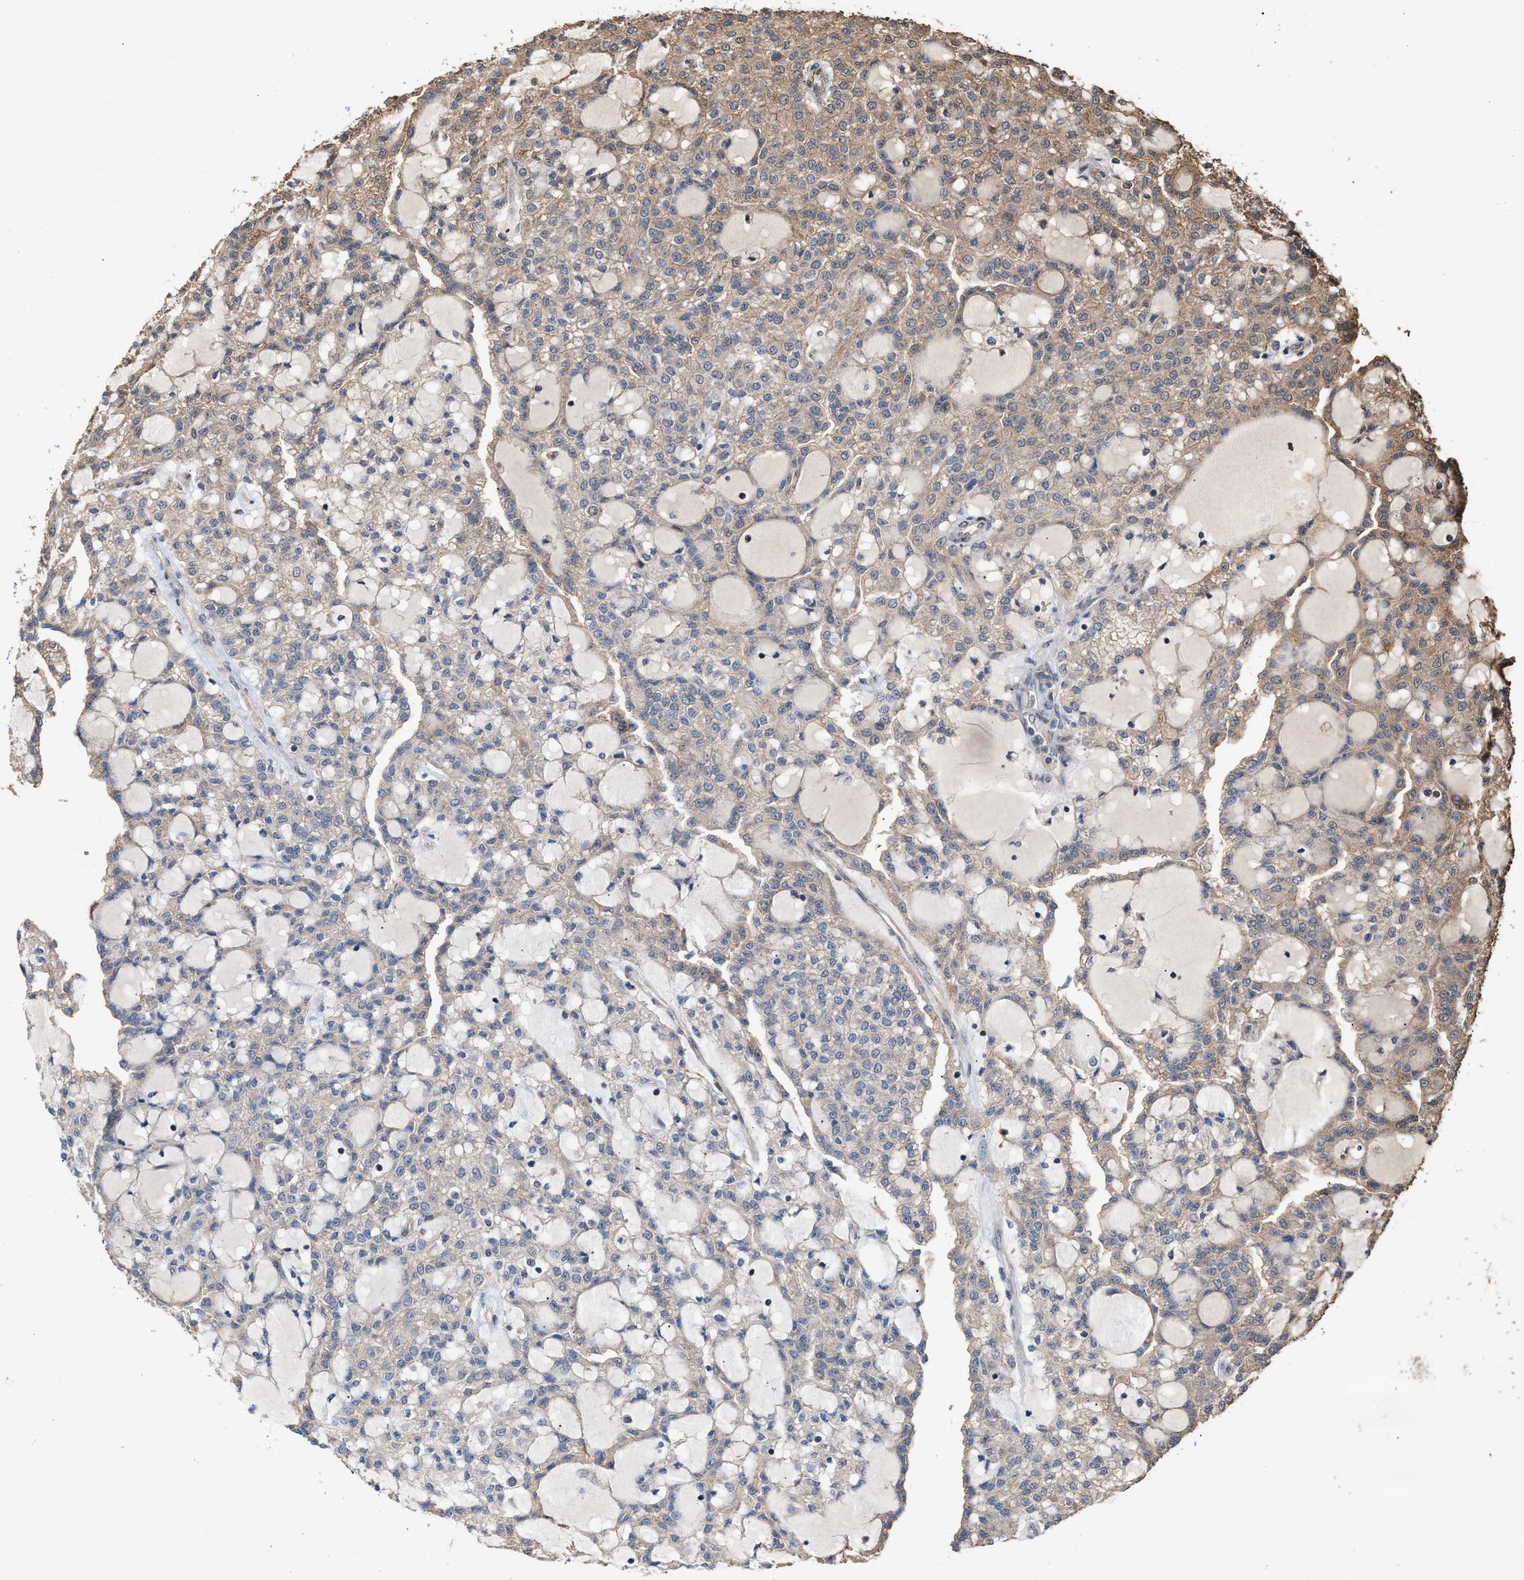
{"staining": {"intensity": "weak", "quantity": "25%-75%", "location": "cytoplasmic/membranous"}, "tissue": "renal cancer", "cell_type": "Tumor cells", "image_type": "cancer", "snomed": [{"axis": "morphology", "description": "Adenocarcinoma, NOS"}, {"axis": "topography", "description": "Kidney"}], "caption": "Protein expression analysis of adenocarcinoma (renal) demonstrates weak cytoplasmic/membranous staining in about 25%-75% of tumor cells. The staining was performed using DAB (3,3'-diaminobenzidine) to visualize the protein expression in brown, while the nuclei were stained in blue with hematoxylin (Magnification: 20x).", "gene": "ZNHIT6", "patient": {"sex": "male", "age": 63}}